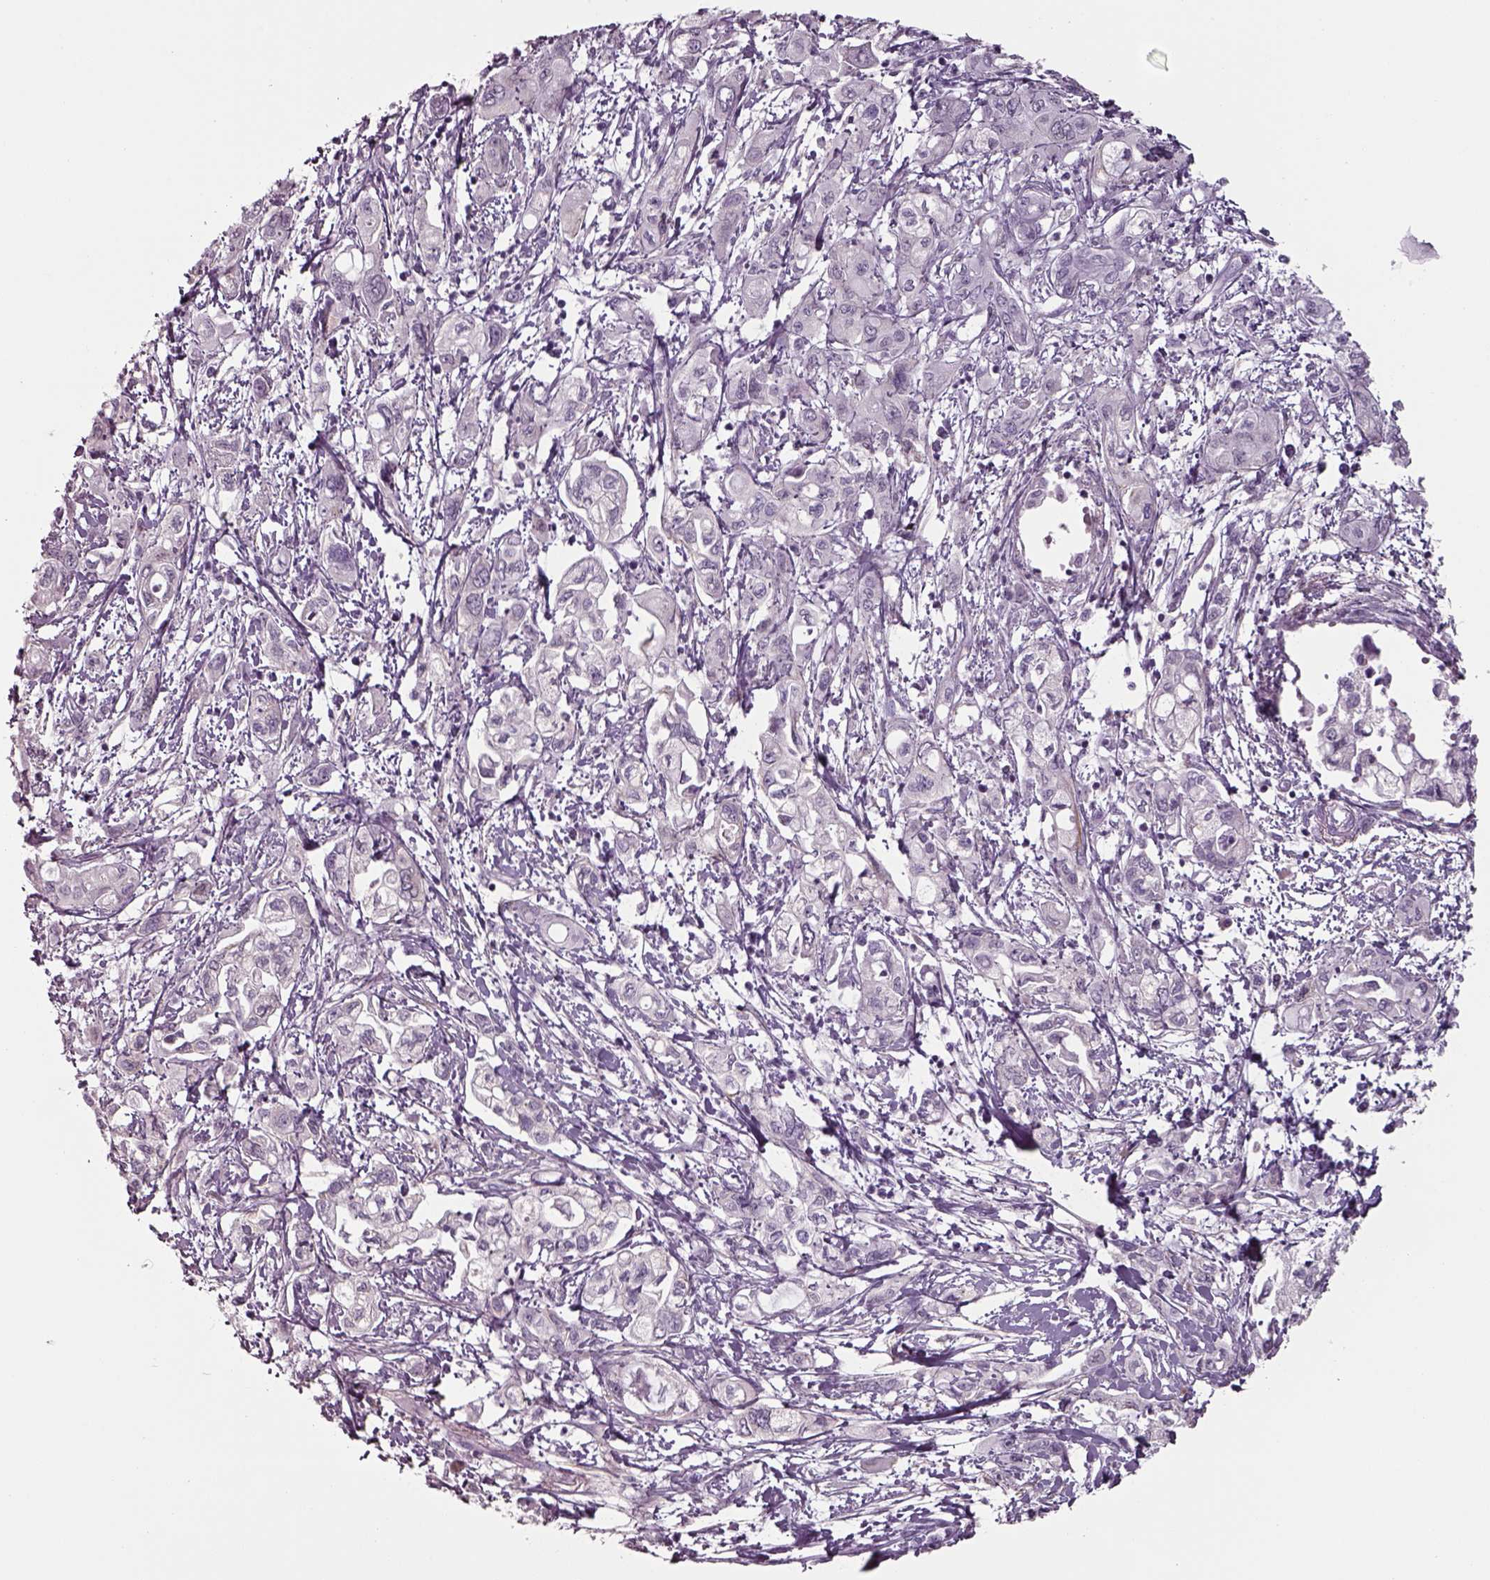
{"staining": {"intensity": "negative", "quantity": "none", "location": "none"}, "tissue": "pancreatic cancer", "cell_type": "Tumor cells", "image_type": "cancer", "snomed": [{"axis": "morphology", "description": "Adenocarcinoma, NOS"}, {"axis": "topography", "description": "Pancreas"}], "caption": "Immunohistochemistry photomicrograph of human pancreatic adenocarcinoma stained for a protein (brown), which exhibits no expression in tumor cells.", "gene": "SEPTIN14", "patient": {"sex": "male", "age": 54}}